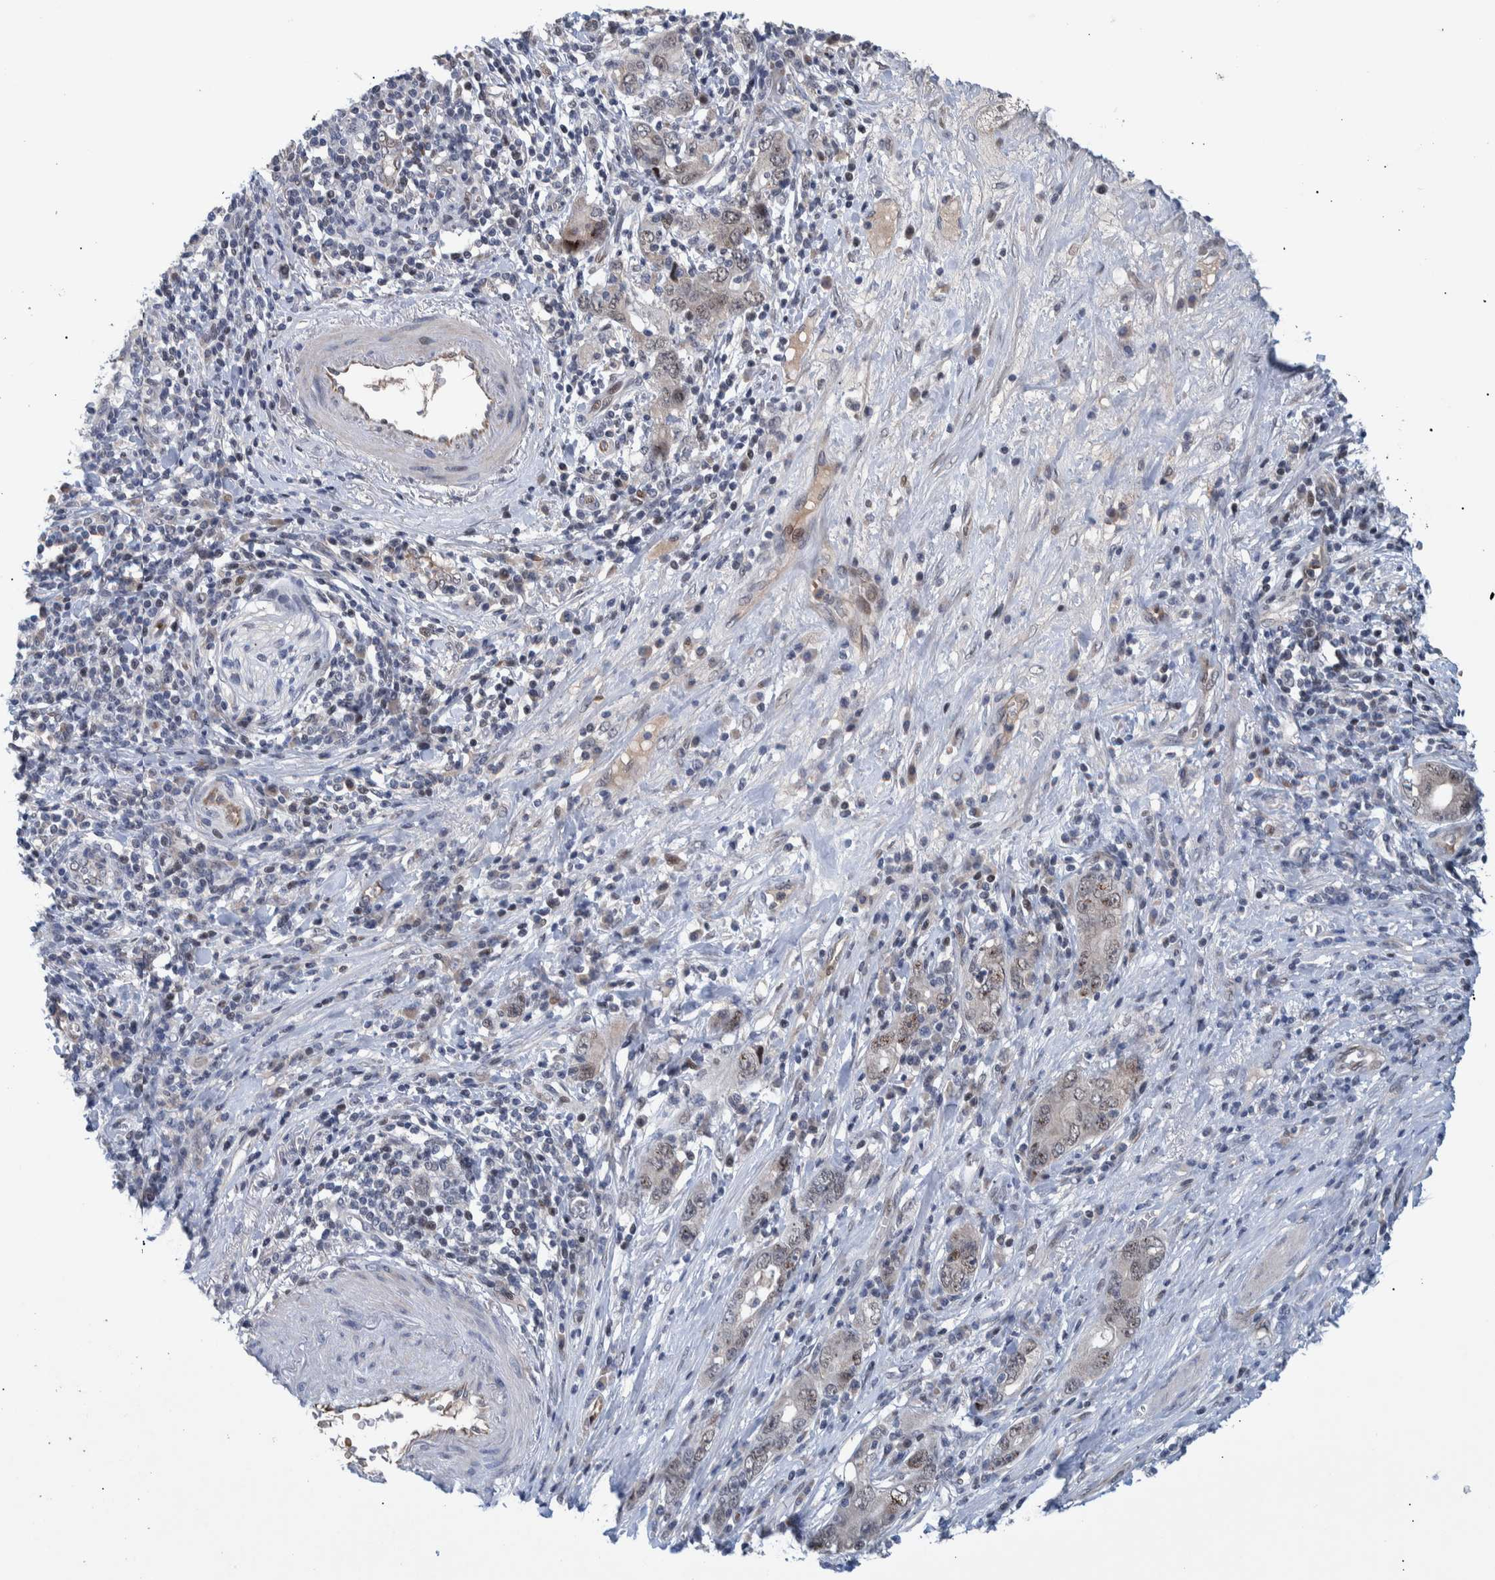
{"staining": {"intensity": "weak", "quantity": "25%-75%", "location": "cytoplasmic/membranous,nuclear"}, "tissue": "stomach cancer", "cell_type": "Tumor cells", "image_type": "cancer", "snomed": [{"axis": "morphology", "description": "Adenocarcinoma, NOS"}, {"axis": "topography", "description": "Stomach, lower"}], "caption": "This photomicrograph reveals immunohistochemistry staining of stomach cancer (adenocarcinoma), with low weak cytoplasmic/membranous and nuclear positivity in approximately 25%-75% of tumor cells.", "gene": "ESRP1", "patient": {"sex": "female", "age": 93}}